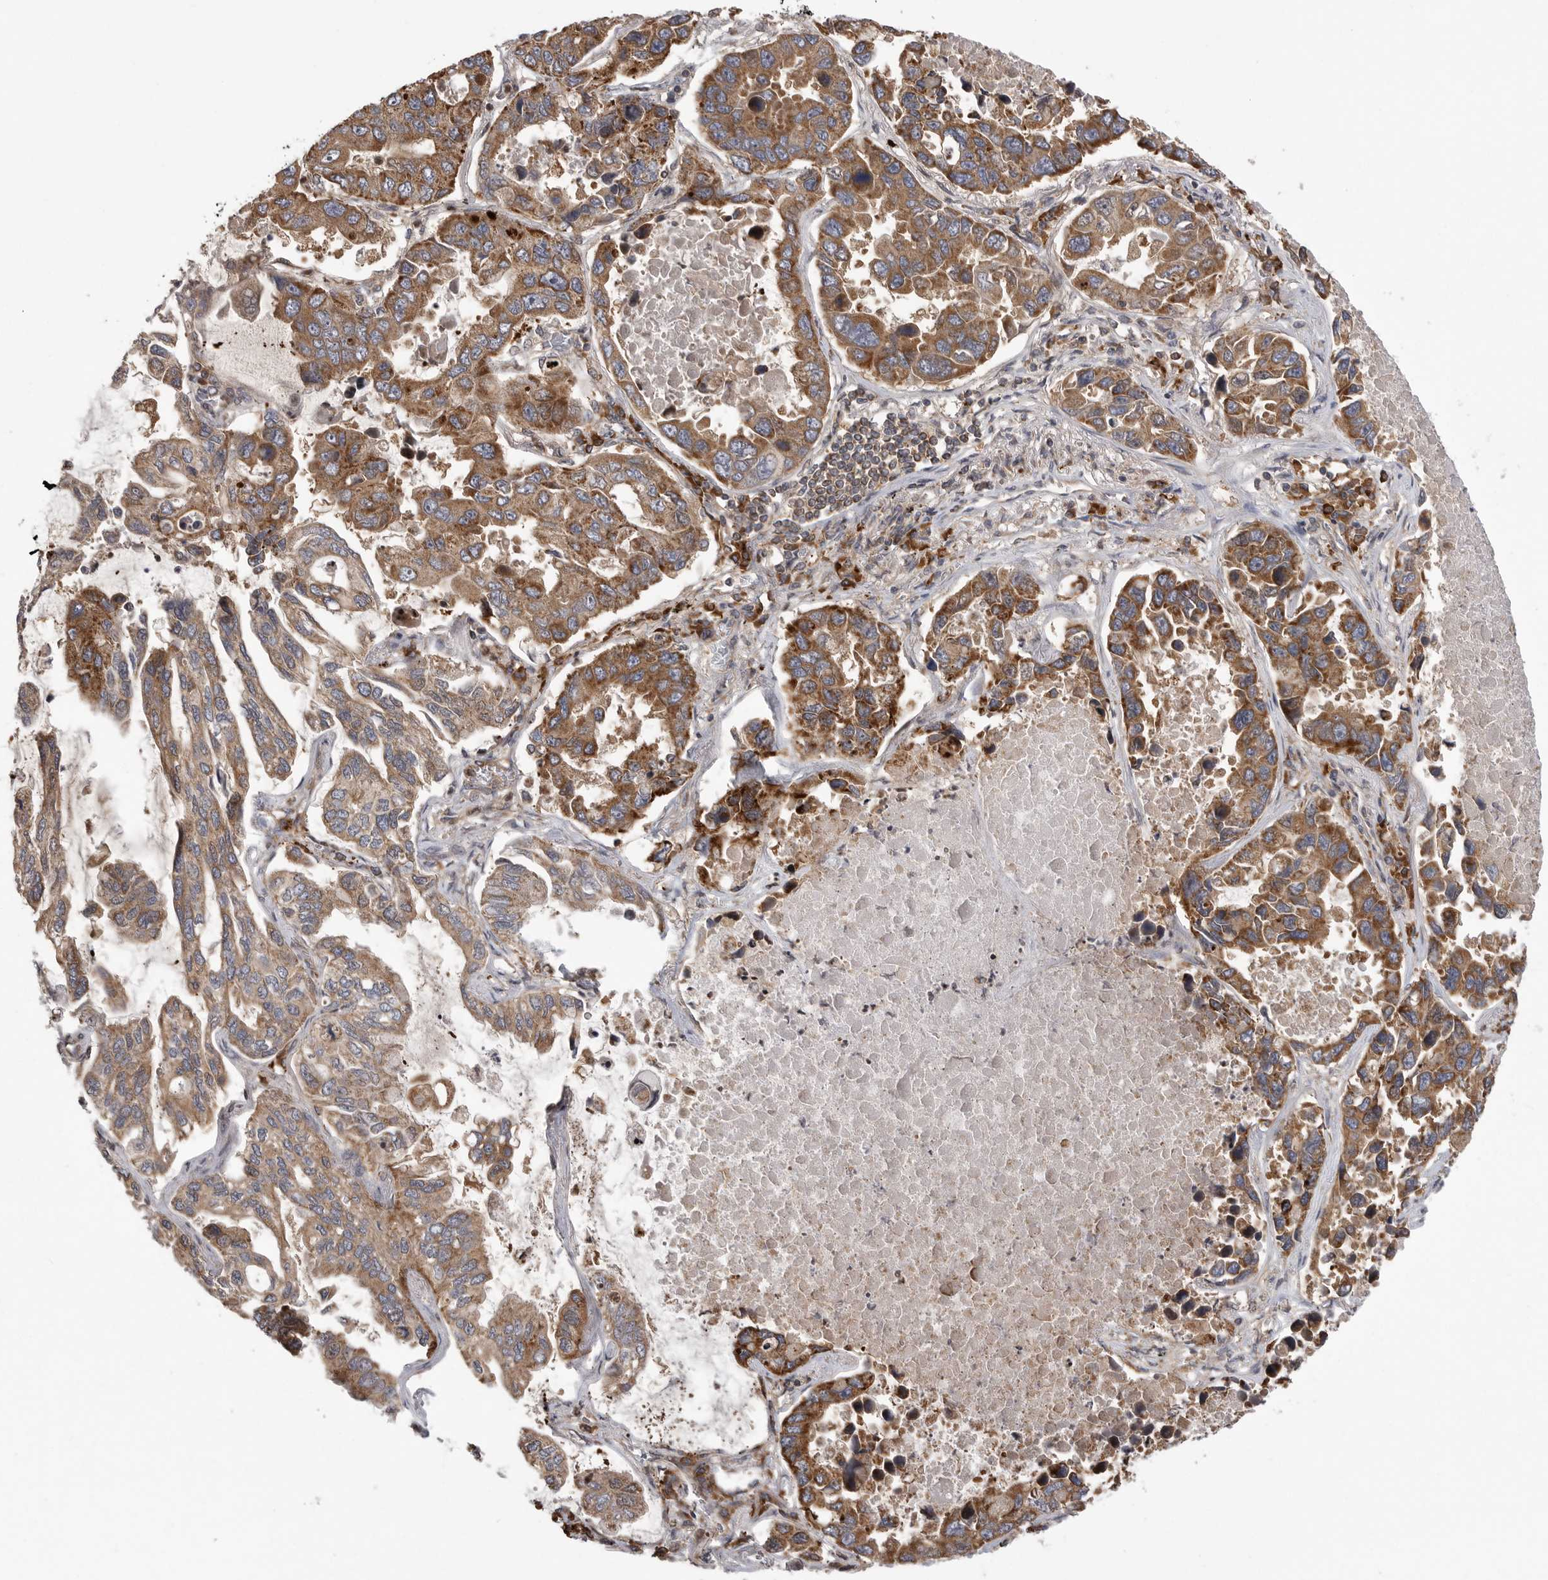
{"staining": {"intensity": "moderate", "quantity": ">75%", "location": "cytoplasmic/membranous"}, "tissue": "lung cancer", "cell_type": "Tumor cells", "image_type": "cancer", "snomed": [{"axis": "morphology", "description": "Adenocarcinoma, NOS"}, {"axis": "topography", "description": "Lung"}], "caption": "Human lung adenocarcinoma stained with a protein marker demonstrates moderate staining in tumor cells.", "gene": "OXR1", "patient": {"sex": "male", "age": 64}}